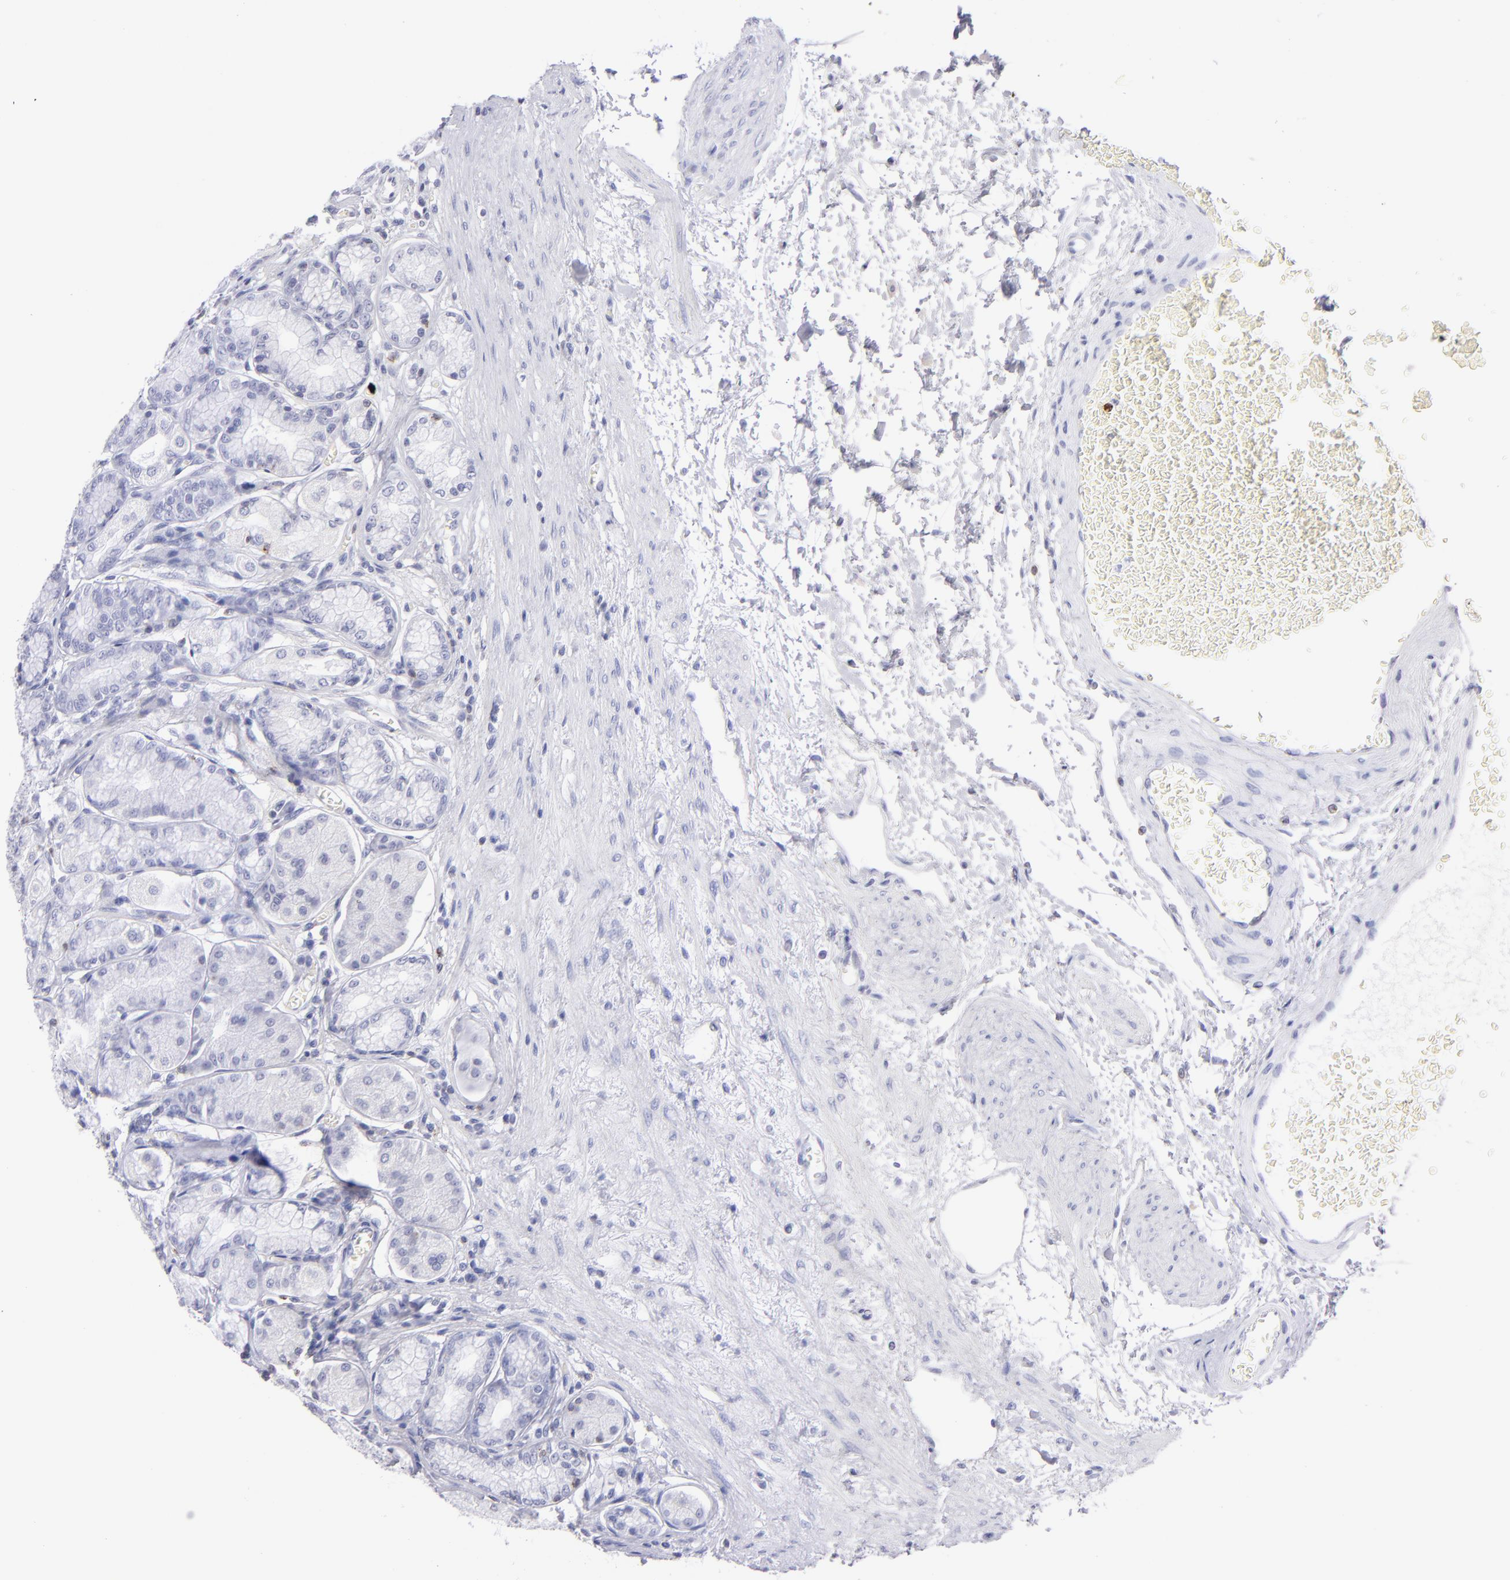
{"staining": {"intensity": "negative", "quantity": "none", "location": "none"}, "tissue": "stomach", "cell_type": "Glandular cells", "image_type": "normal", "snomed": [{"axis": "morphology", "description": "Normal tissue, NOS"}, {"axis": "topography", "description": "Stomach"}, {"axis": "topography", "description": "Stomach, lower"}], "caption": "This is an IHC histopathology image of normal human stomach. There is no expression in glandular cells.", "gene": "PRF1", "patient": {"sex": "male", "age": 76}}